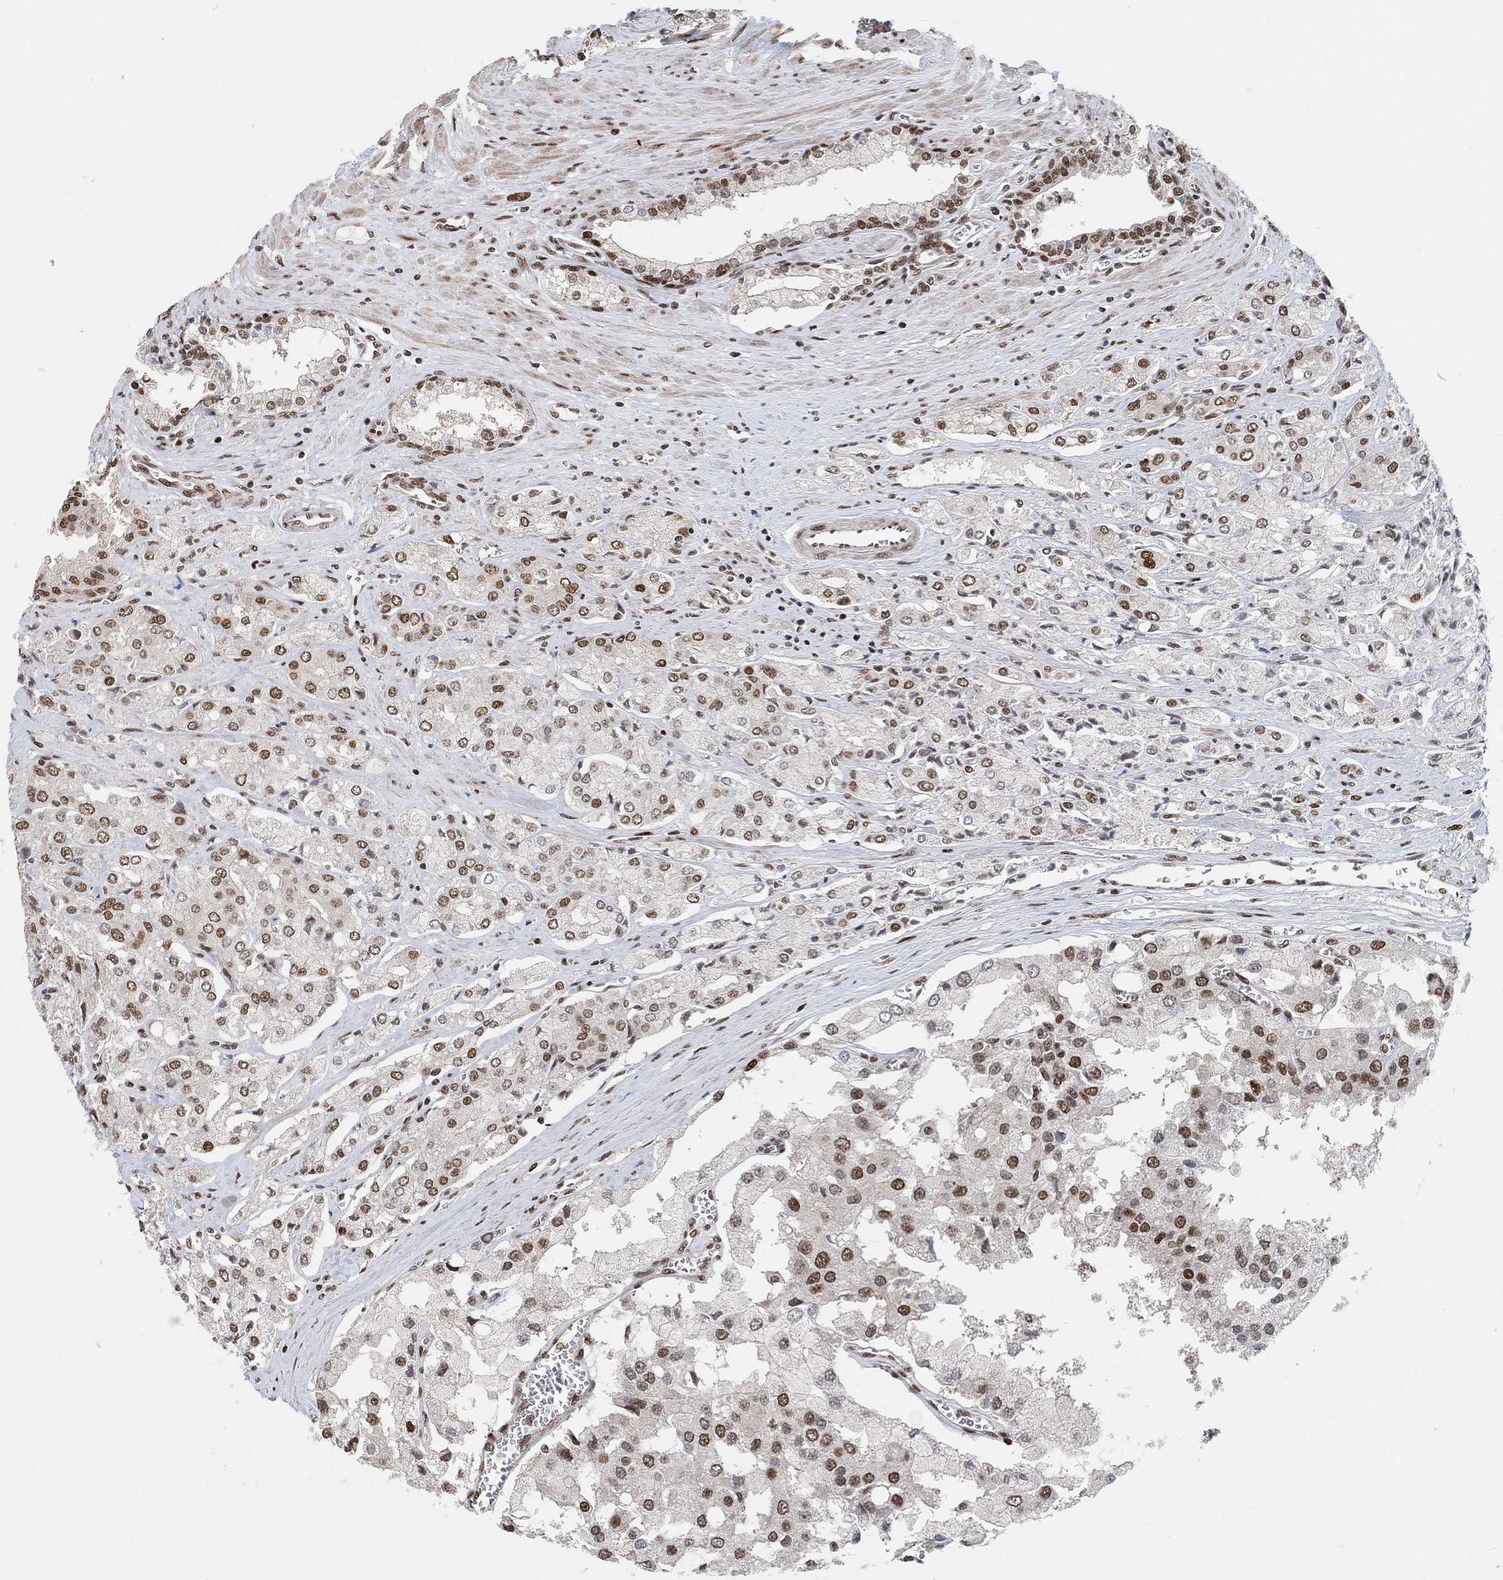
{"staining": {"intensity": "strong", "quantity": ">75%", "location": "nuclear"}, "tissue": "prostate cancer", "cell_type": "Tumor cells", "image_type": "cancer", "snomed": [{"axis": "morphology", "description": "Adenocarcinoma, NOS"}, {"axis": "topography", "description": "Prostate and seminal vesicle, NOS"}, {"axis": "topography", "description": "Prostate"}], "caption": "The immunohistochemical stain highlights strong nuclear staining in tumor cells of prostate cancer (adenocarcinoma) tissue.", "gene": "E4F1", "patient": {"sex": "male", "age": 67}}